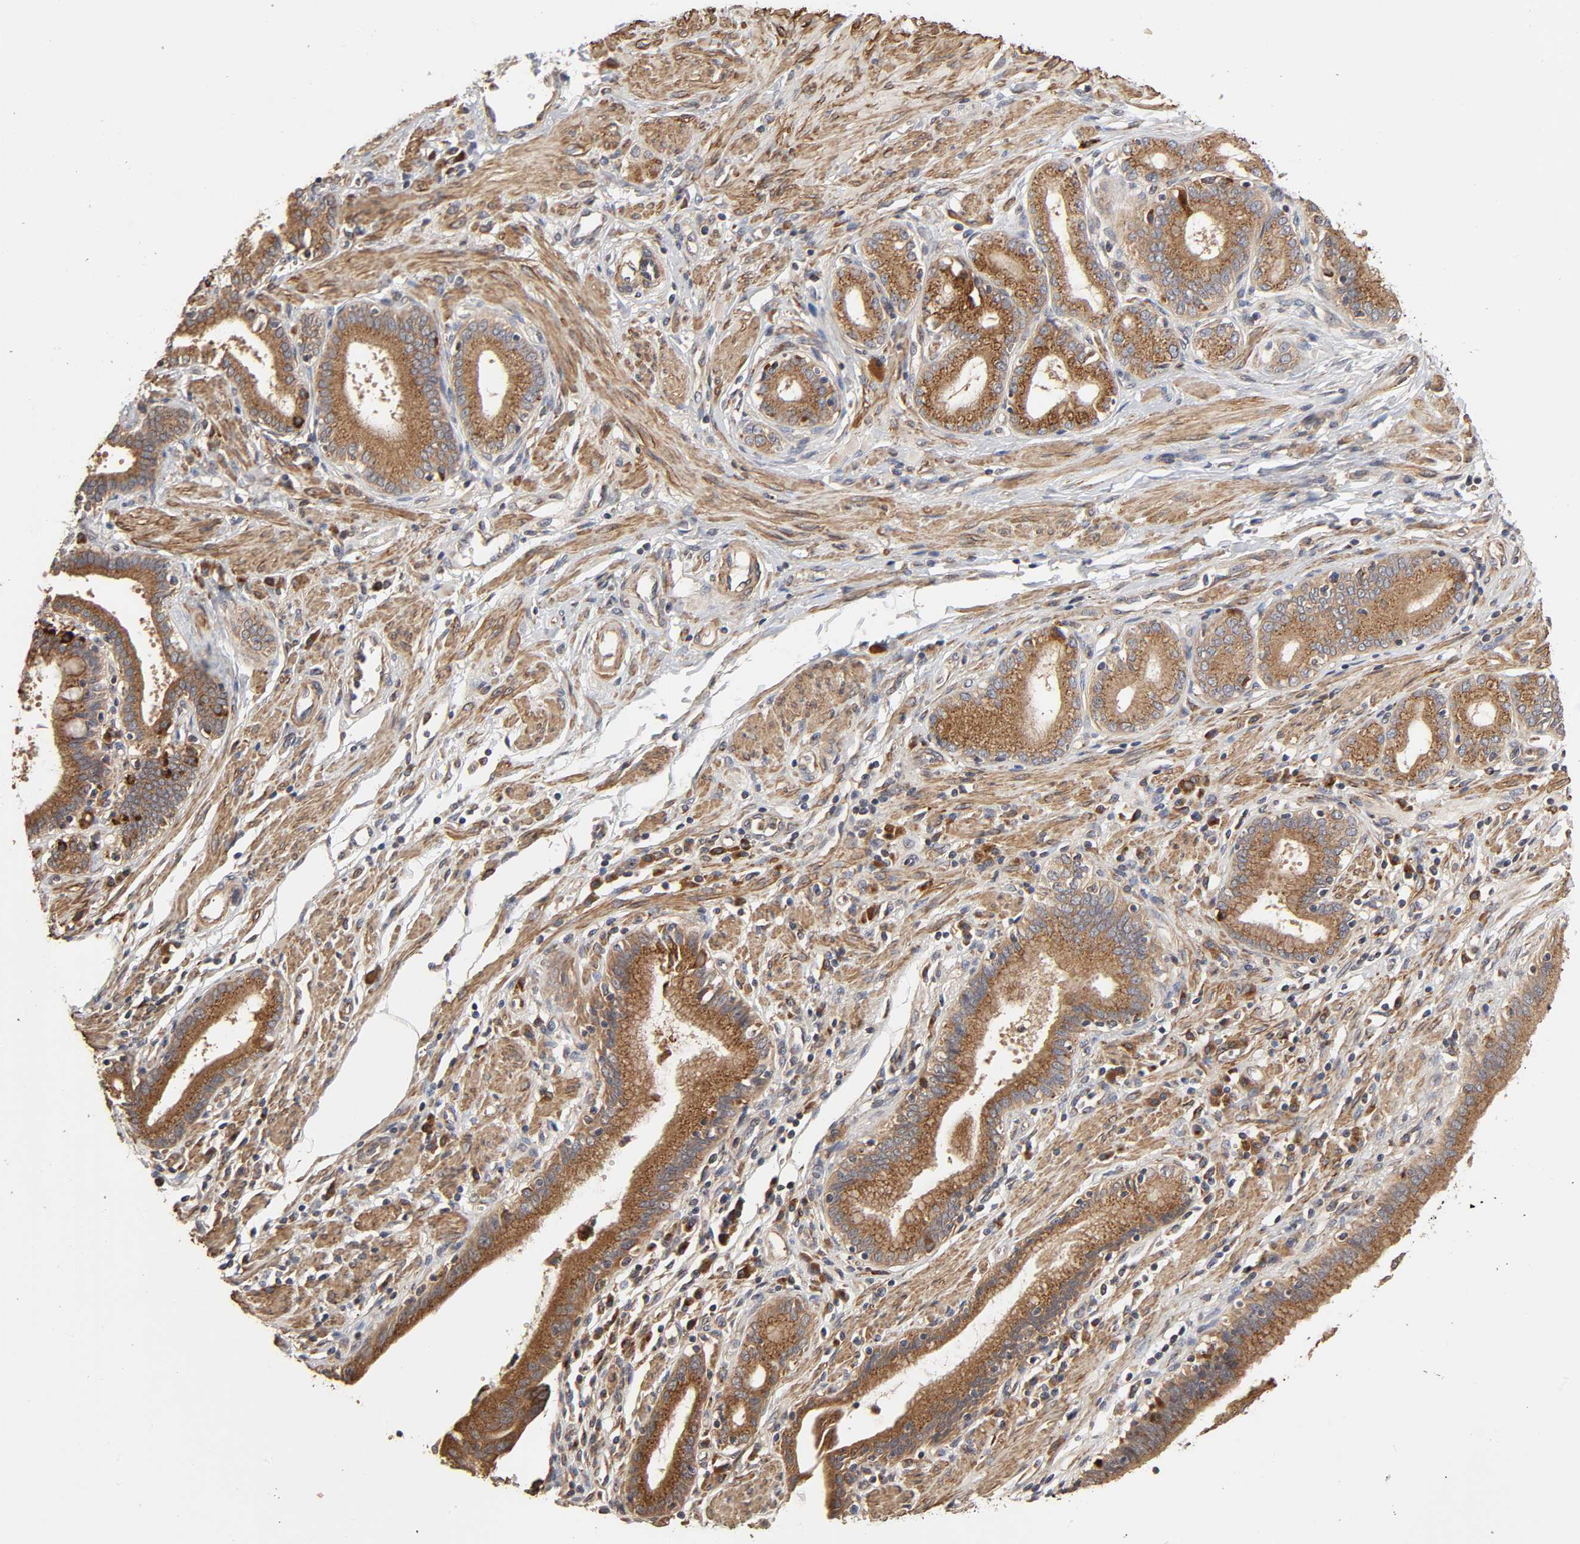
{"staining": {"intensity": "moderate", "quantity": ">75%", "location": "cytoplasmic/membranous"}, "tissue": "pancreatic cancer", "cell_type": "Tumor cells", "image_type": "cancer", "snomed": [{"axis": "morphology", "description": "Adenocarcinoma, NOS"}, {"axis": "topography", "description": "Pancreas"}], "caption": "Tumor cells show medium levels of moderate cytoplasmic/membranous staining in approximately >75% of cells in human pancreatic cancer.", "gene": "GNPTG", "patient": {"sex": "female", "age": 48}}